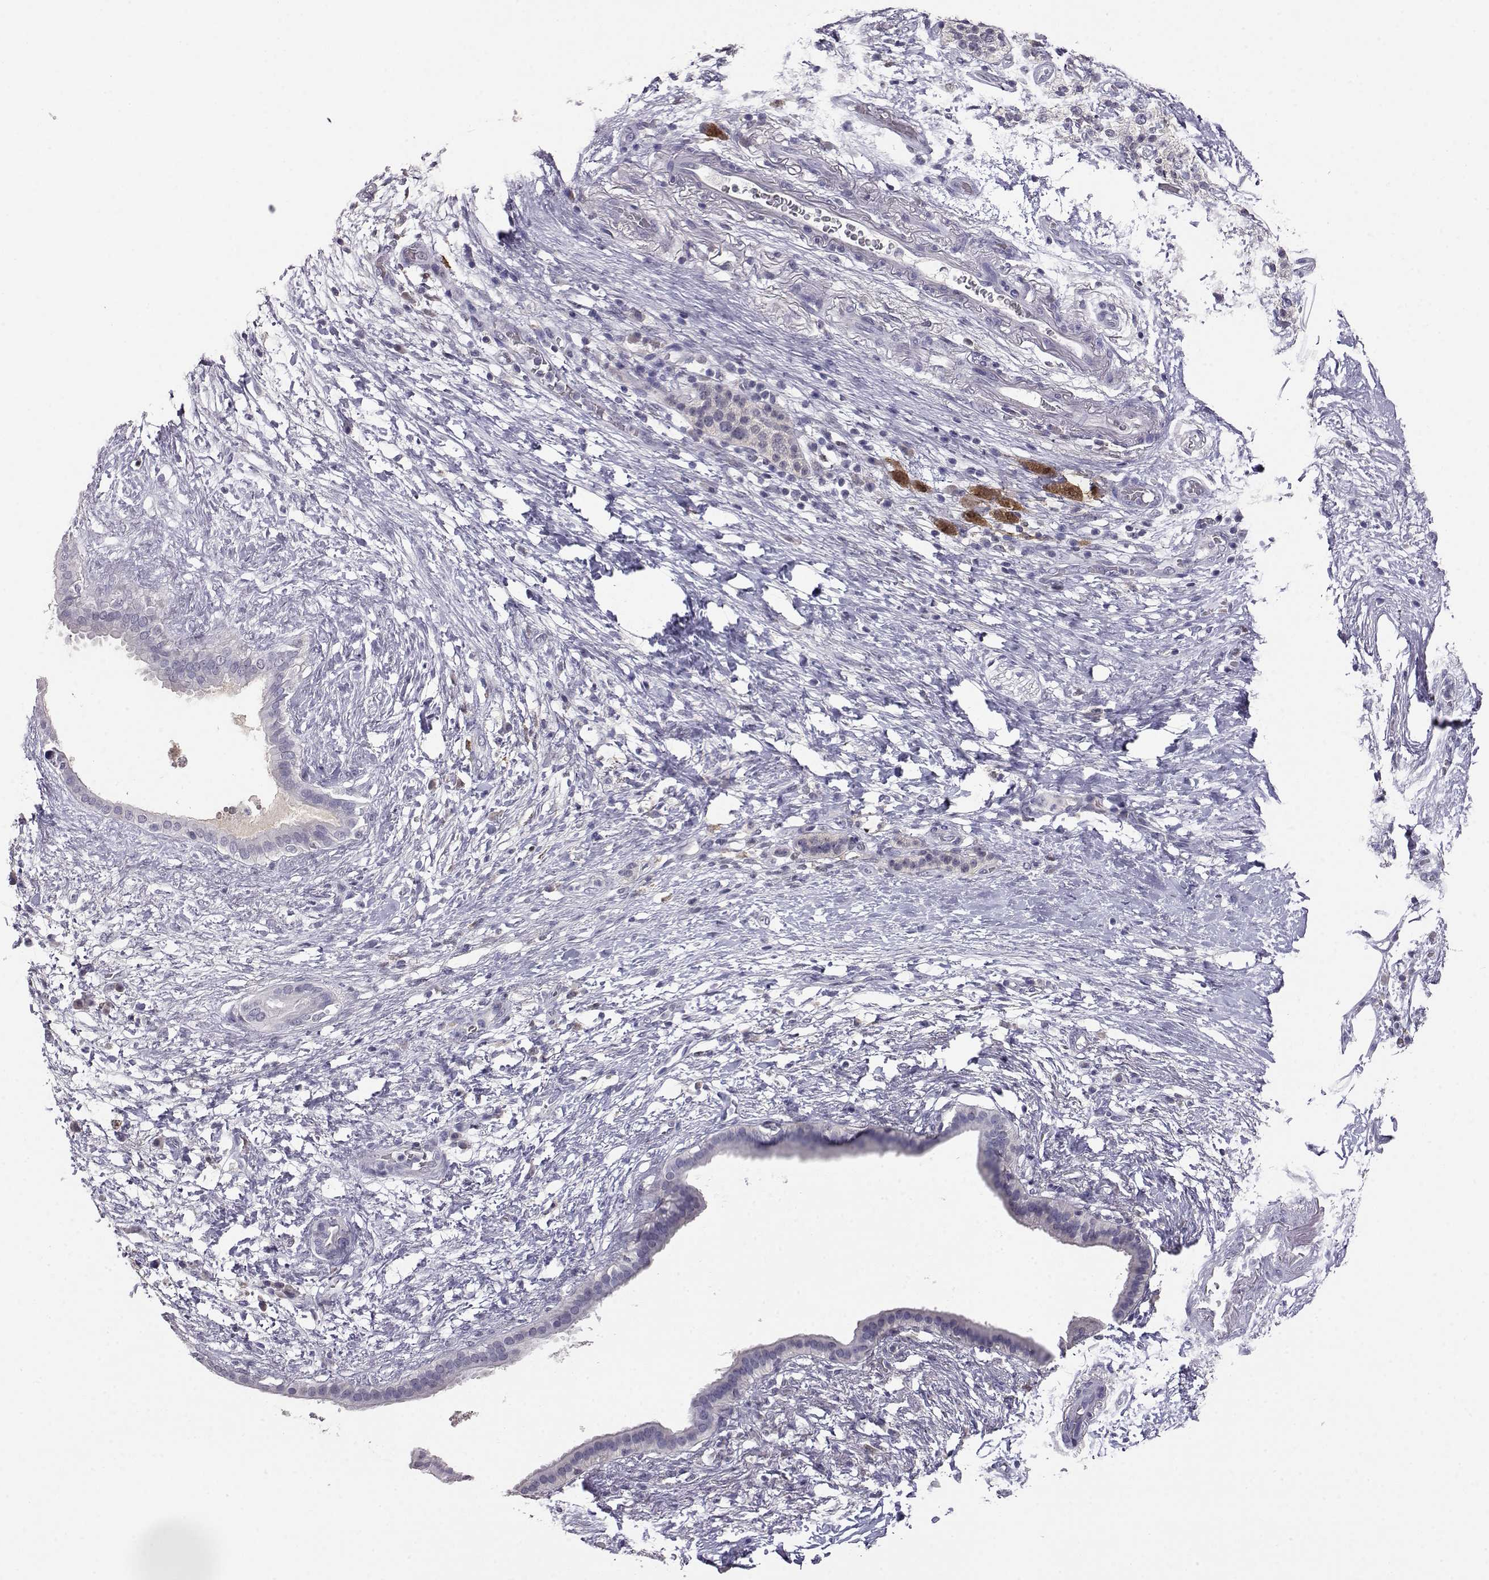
{"staining": {"intensity": "negative", "quantity": "none", "location": "none"}, "tissue": "pancreatic cancer", "cell_type": "Tumor cells", "image_type": "cancer", "snomed": [{"axis": "morphology", "description": "Adenocarcinoma, NOS"}, {"axis": "topography", "description": "Pancreas"}], "caption": "DAB (3,3'-diaminobenzidine) immunohistochemical staining of pancreatic adenocarcinoma displays no significant positivity in tumor cells. (DAB (3,3'-diaminobenzidine) immunohistochemistry (IHC) with hematoxylin counter stain).", "gene": "AKR1B1", "patient": {"sex": "female", "age": 72}}